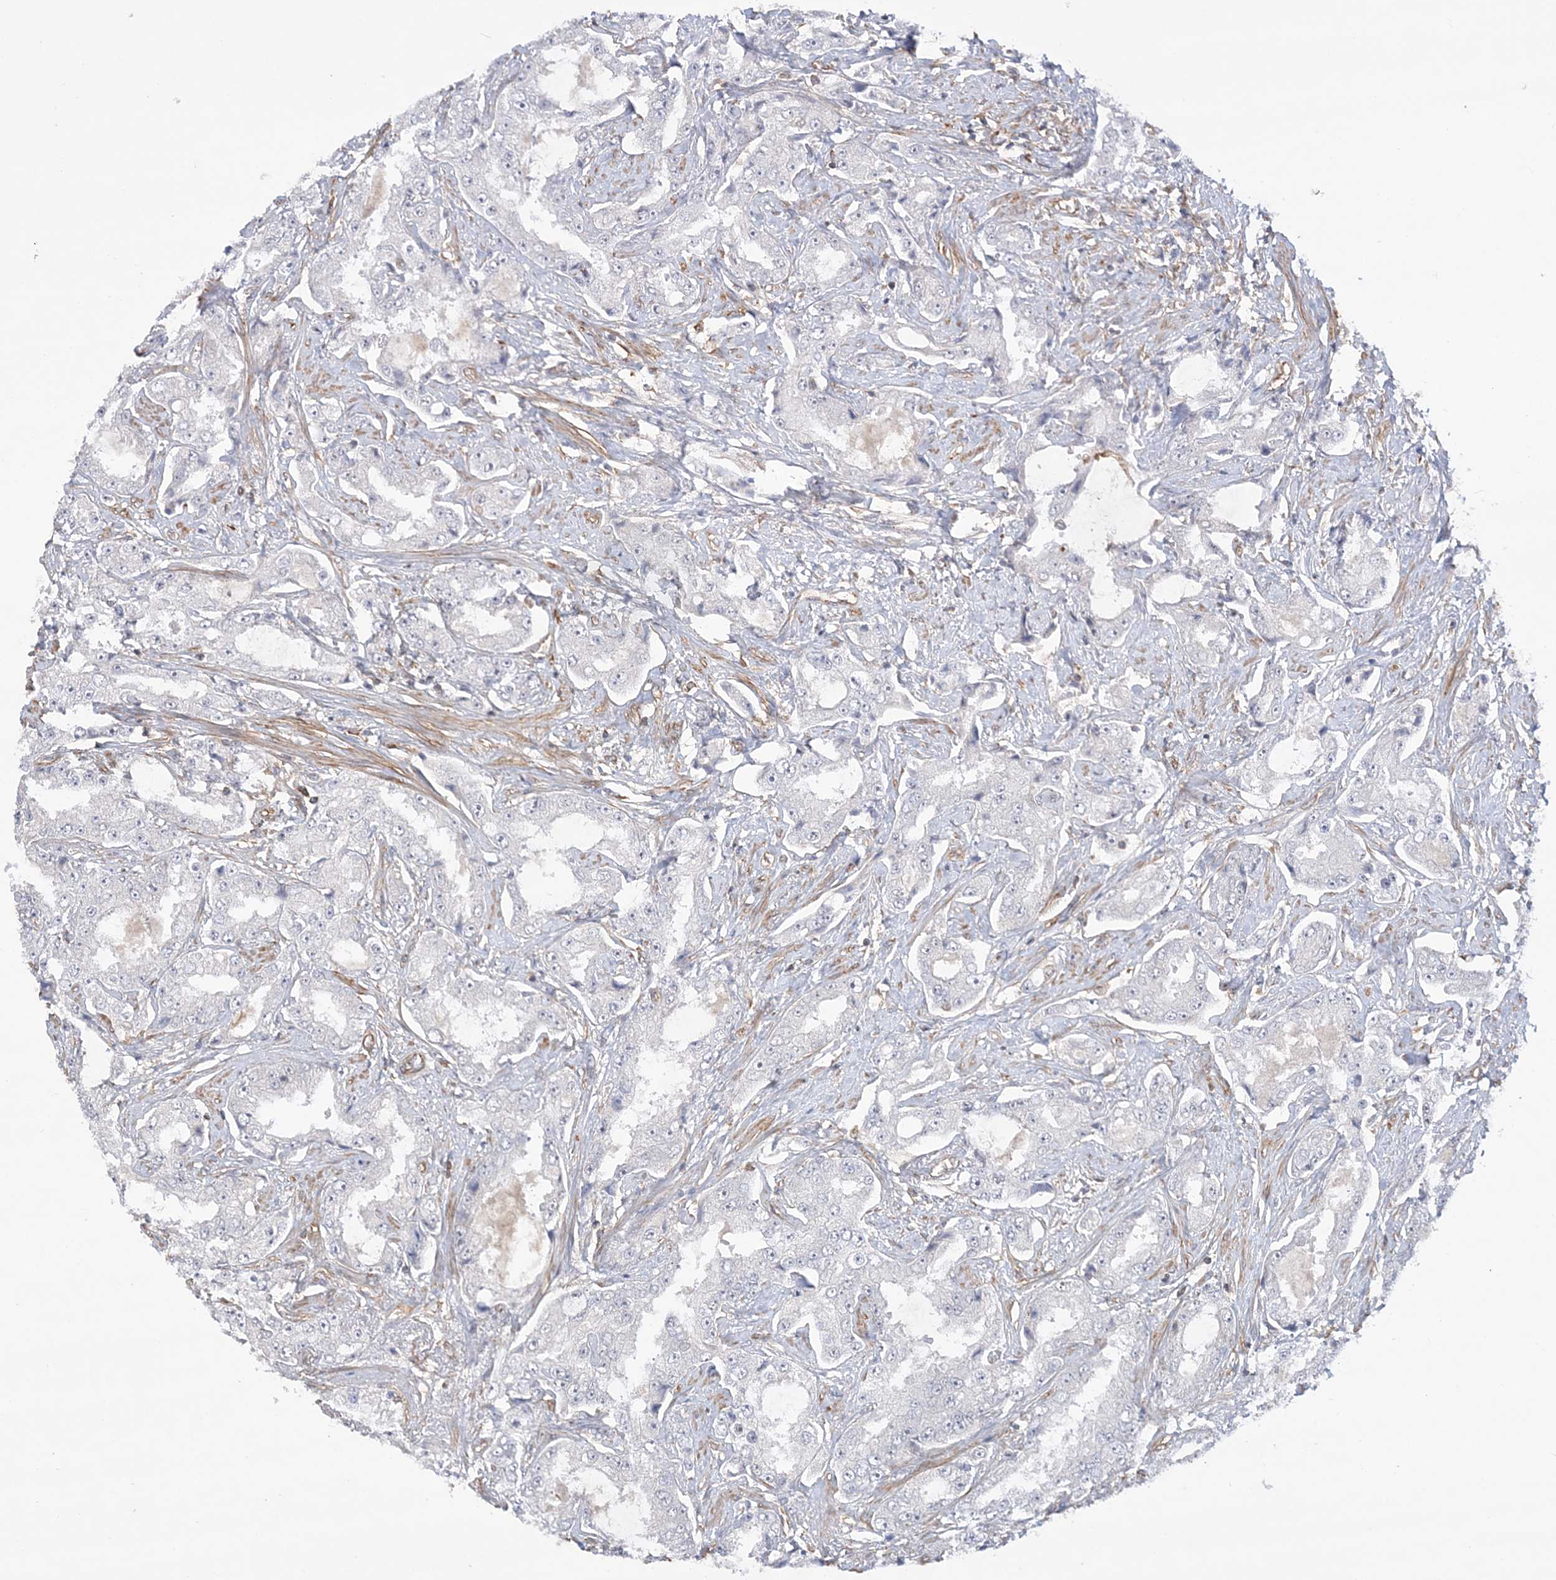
{"staining": {"intensity": "negative", "quantity": "none", "location": "none"}, "tissue": "prostate cancer", "cell_type": "Tumor cells", "image_type": "cancer", "snomed": [{"axis": "morphology", "description": "Adenocarcinoma, High grade"}, {"axis": "topography", "description": "Prostate"}], "caption": "Tumor cells show no significant protein positivity in adenocarcinoma (high-grade) (prostate). (DAB (3,3'-diaminobenzidine) IHC, high magnification).", "gene": "ZNF821", "patient": {"sex": "male", "age": 73}}